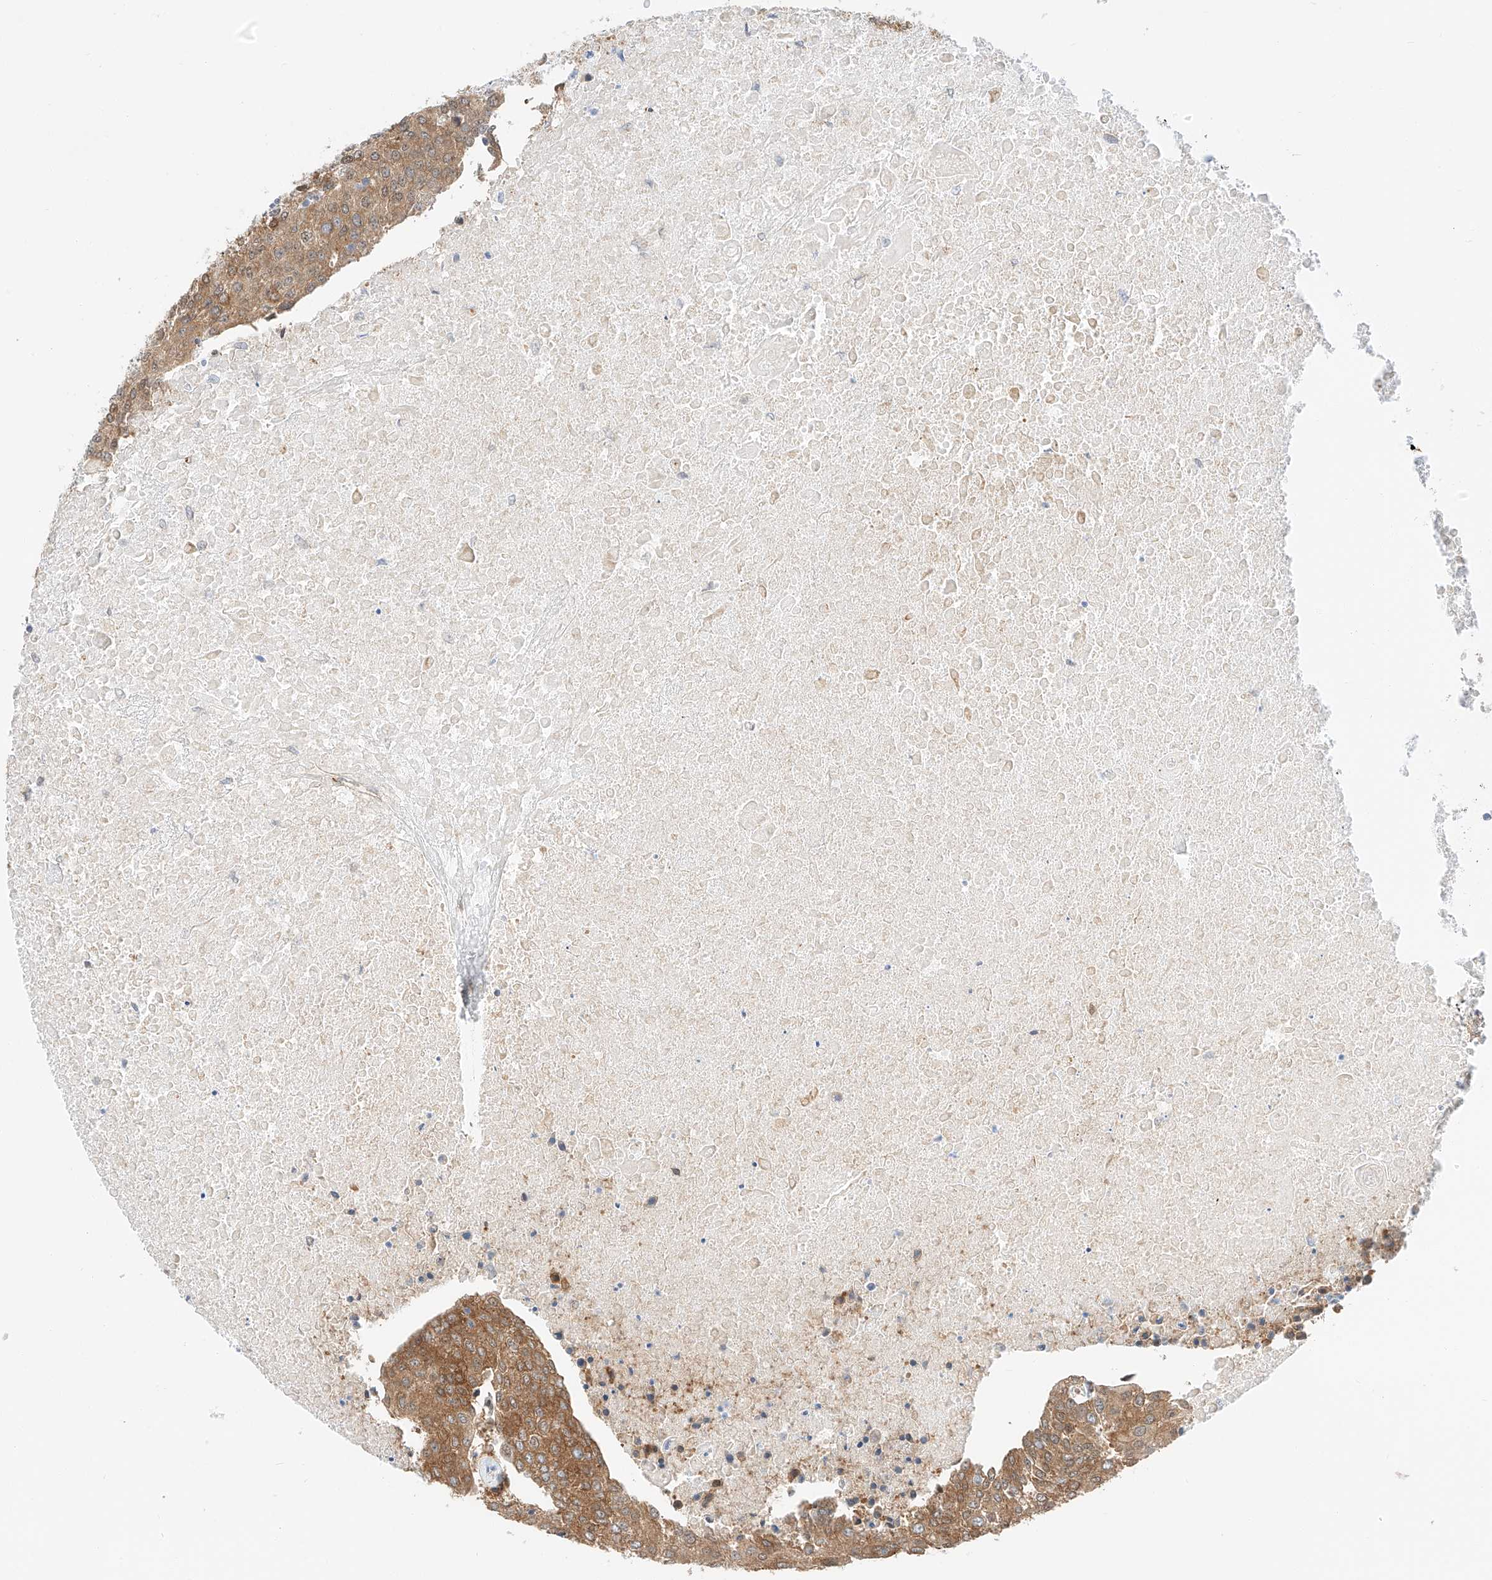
{"staining": {"intensity": "moderate", "quantity": ">75%", "location": "cytoplasmic/membranous"}, "tissue": "urothelial cancer", "cell_type": "Tumor cells", "image_type": "cancer", "snomed": [{"axis": "morphology", "description": "Urothelial carcinoma, High grade"}, {"axis": "topography", "description": "Urinary bladder"}], "caption": "Immunohistochemical staining of human urothelial cancer reveals medium levels of moderate cytoplasmic/membranous protein positivity in approximately >75% of tumor cells.", "gene": "CARMIL1", "patient": {"sex": "female", "age": 85}}